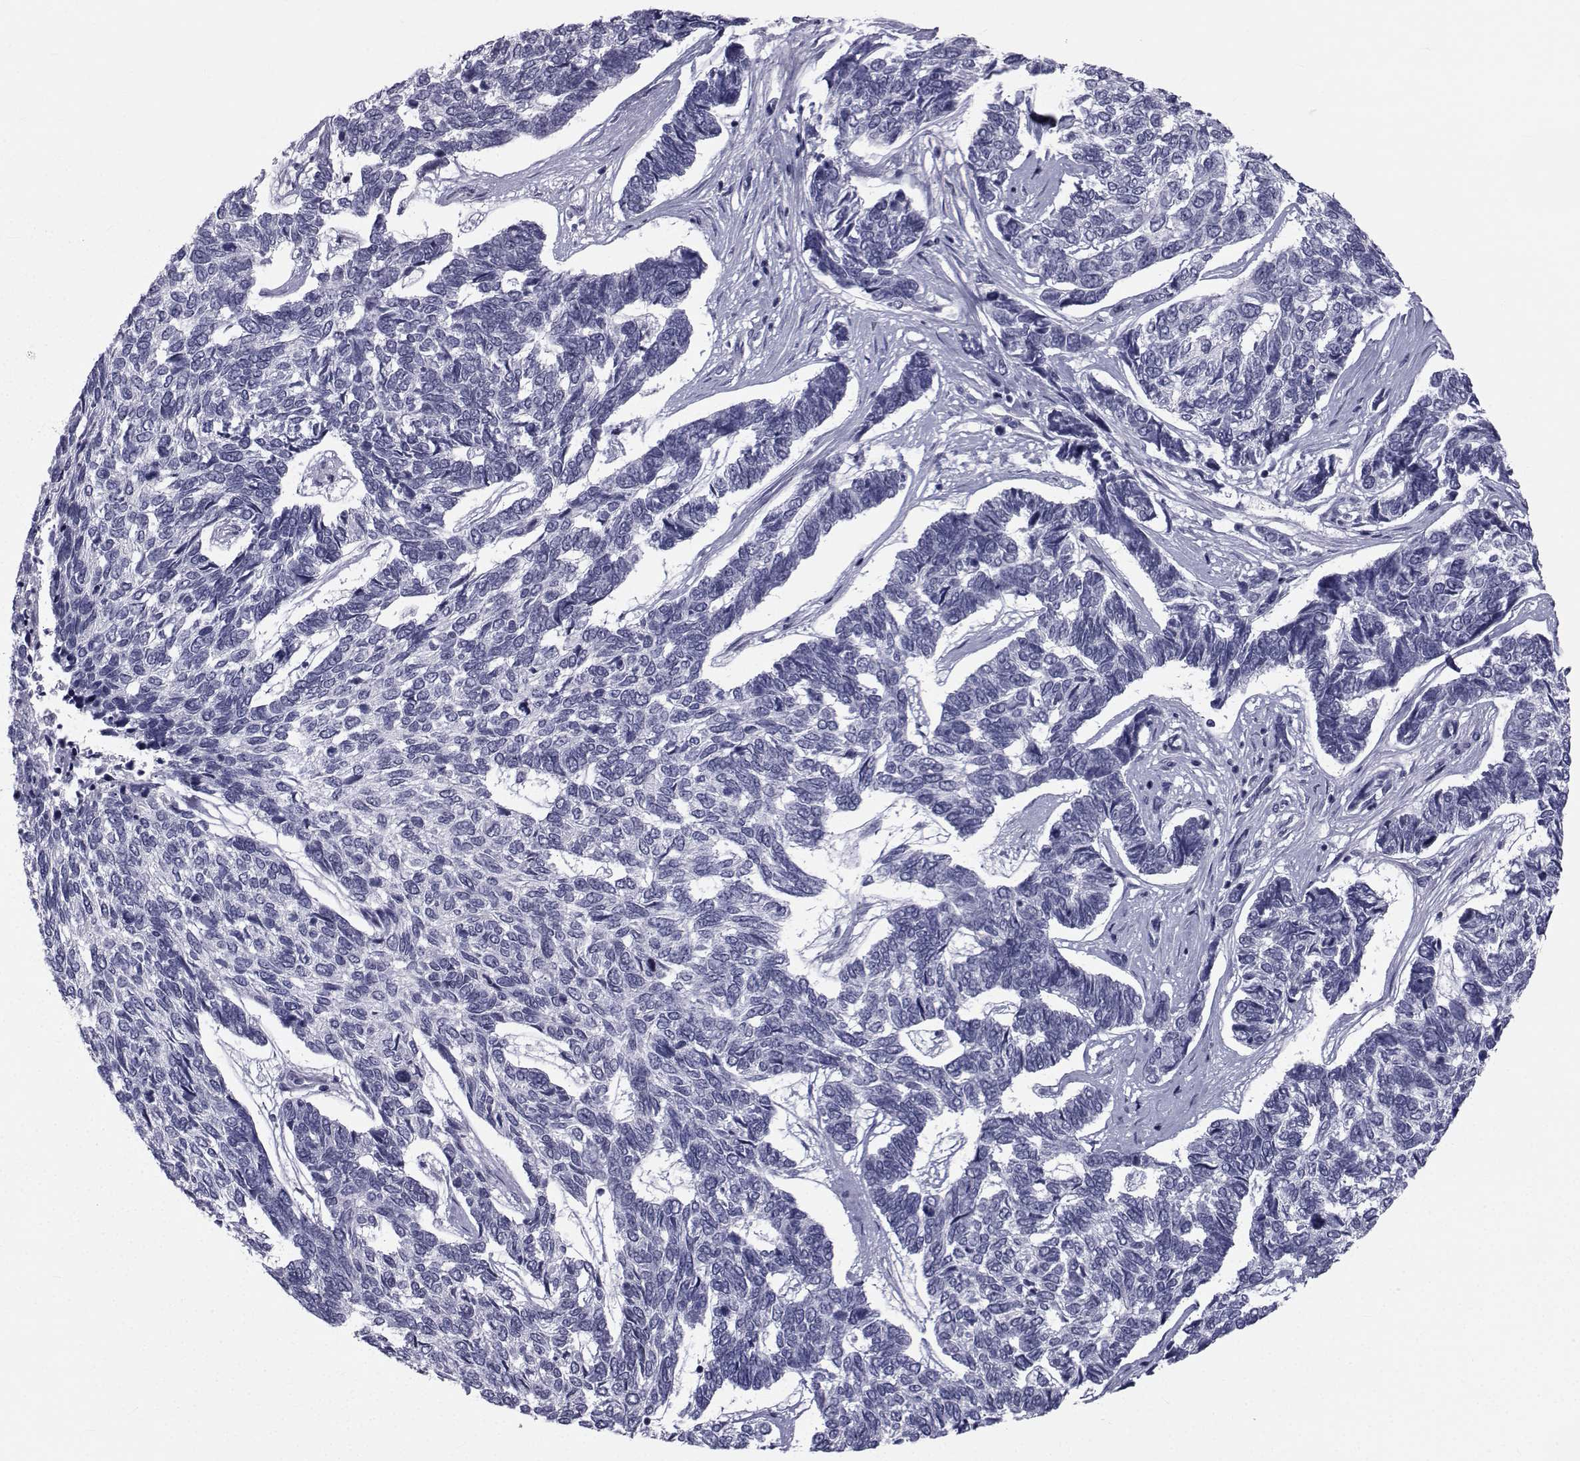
{"staining": {"intensity": "negative", "quantity": "none", "location": "none"}, "tissue": "skin cancer", "cell_type": "Tumor cells", "image_type": "cancer", "snomed": [{"axis": "morphology", "description": "Basal cell carcinoma"}, {"axis": "topography", "description": "Skin"}], "caption": "DAB immunohistochemical staining of skin cancer (basal cell carcinoma) demonstrates no significant positivity in tumor cells.", "gene": "FDXR", "patient": {"sex": "female", "age": 65}}